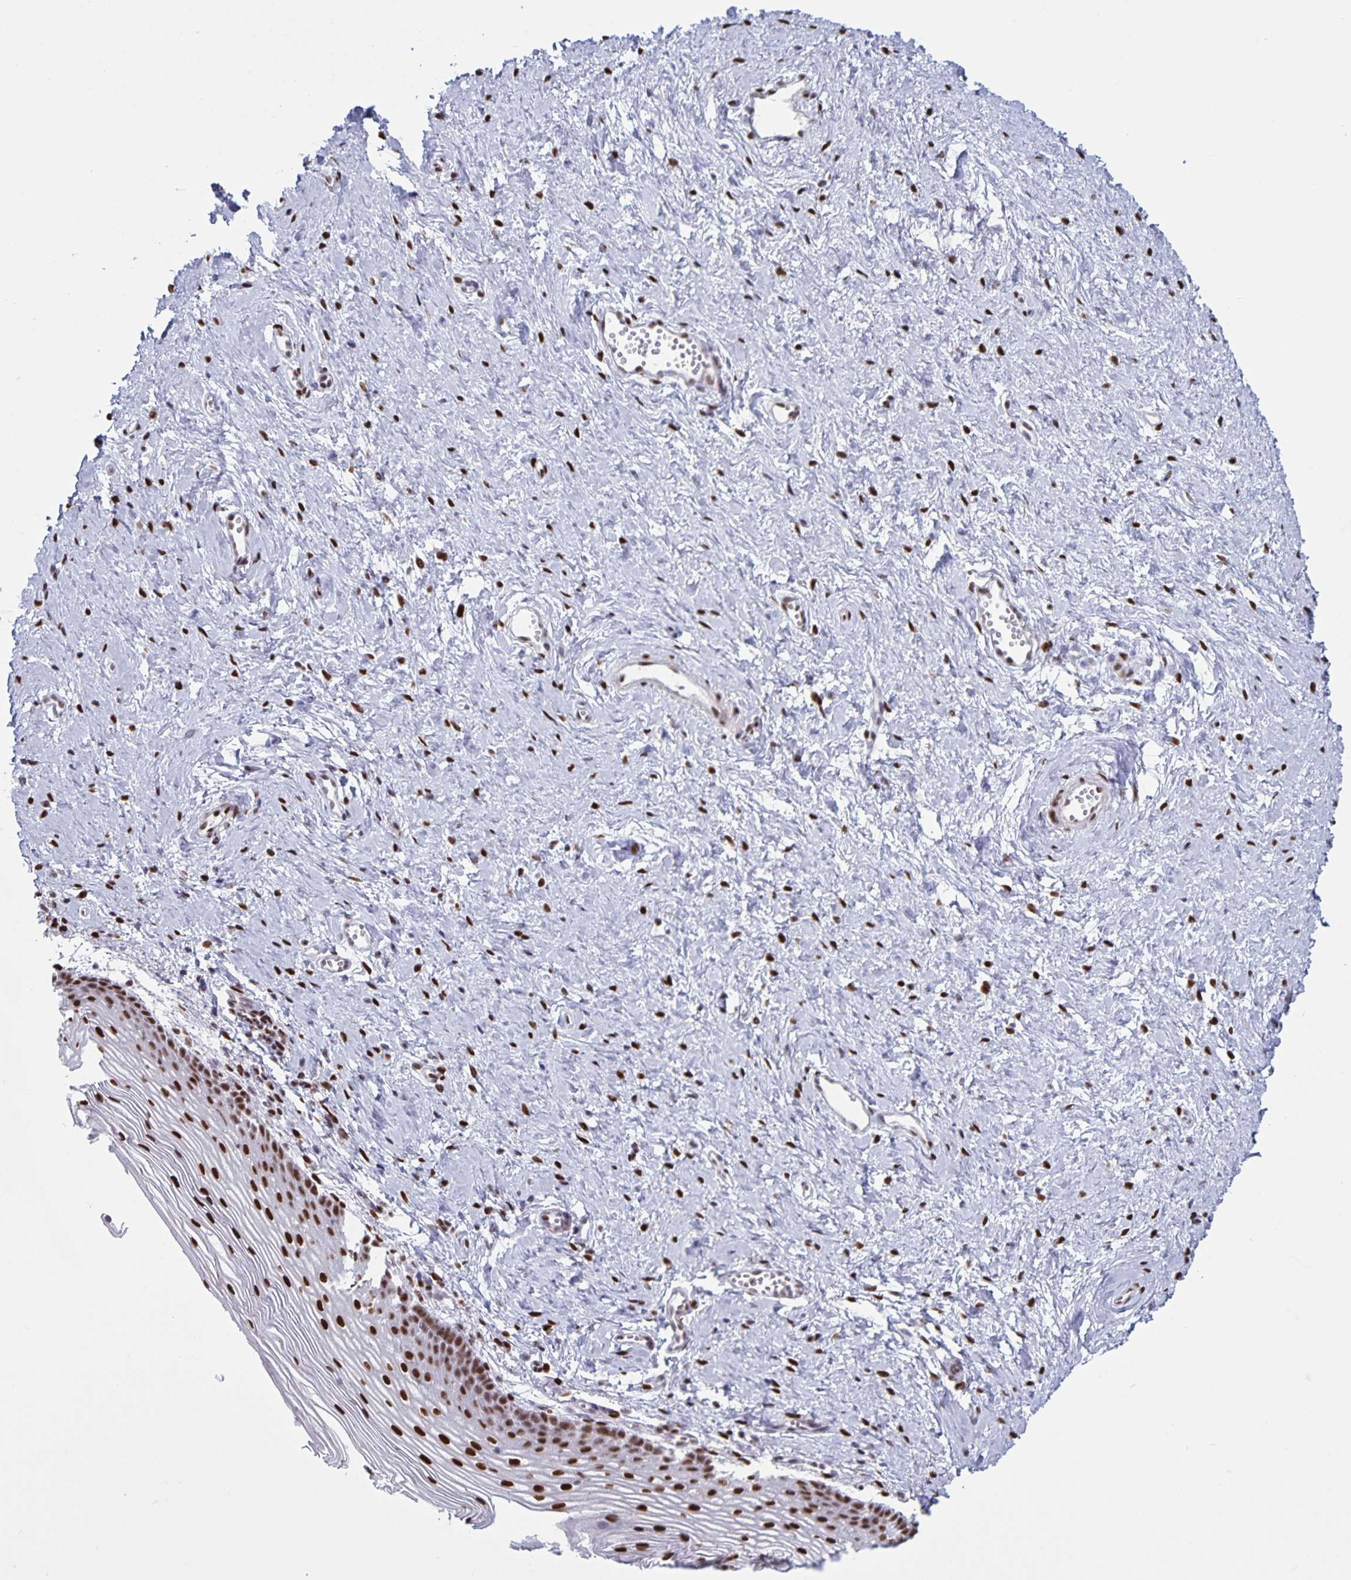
{"staining": {"intensity": "strong", "quantity": ">75%", "location": "nuclear"}, "tissue": "vagina", "cell_type": "Squamous epithelial cells", "image_type": "normal", "snomed": [{"axis": "morphology", "description": "Normal tissue, NOS"}, {"axis": "topography", "description": "Vagina"}], "caption": "This image exhibits immunohistochemistry (IHC) staining of normal vagina, with high strong nuclear staining in about >75% of squamous epithelial cells.", "gene": "JUND", "patient": {"sex": "female", "age": 56}}